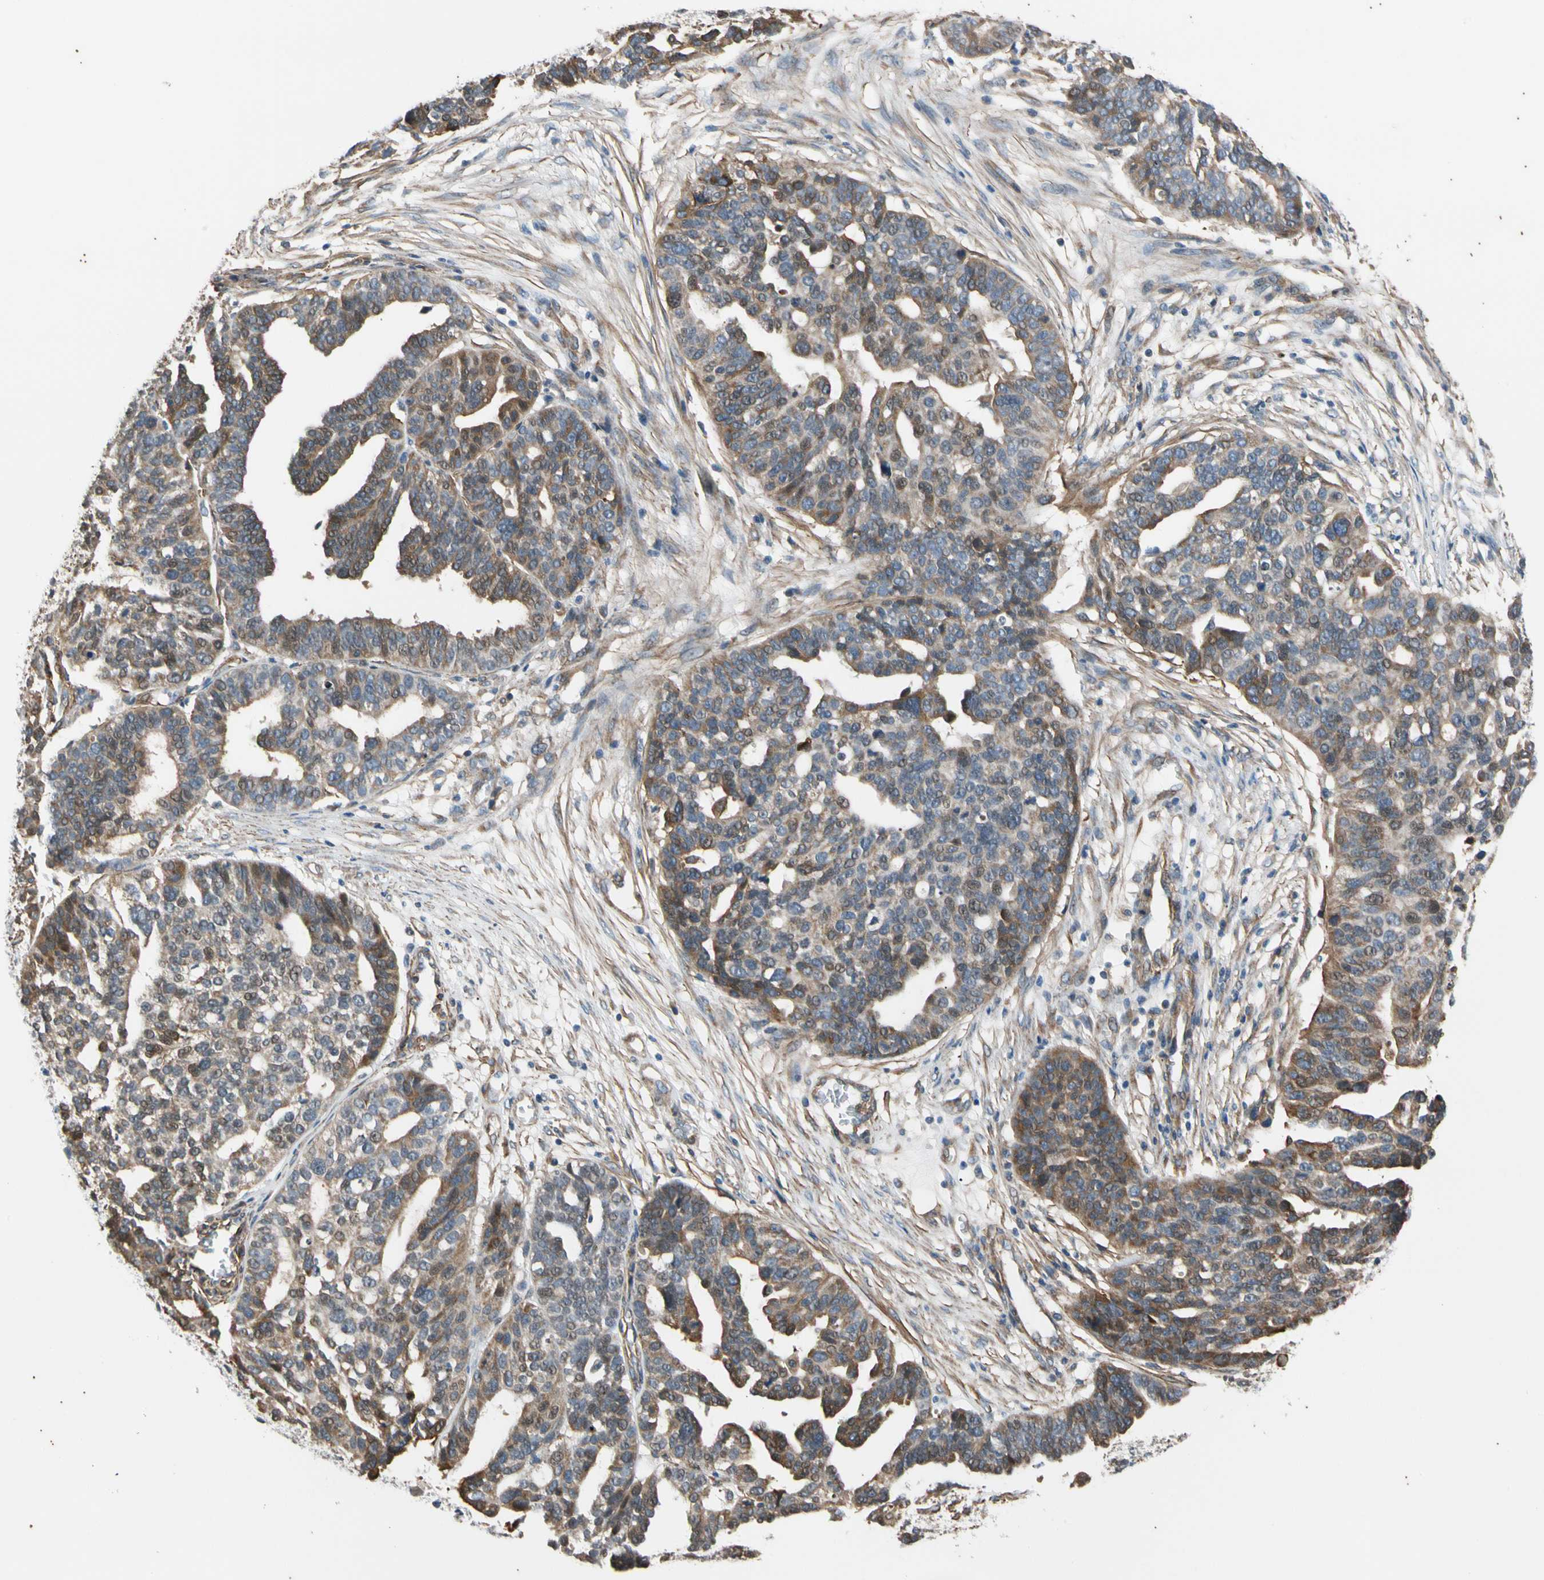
{"staining": {"intensity": "strong", "quantity": ">75%", "location": "cytoplasmic/membranous"}, "tissue": "ovarian cancer", "cell_type": "Tumor cells", "image_type": "cancer", "snomed": [{"axis": "morphology", "description": "Cystadenocarcinoma, serous, NOS"}, {"axis": "topography", "description": "Ovary"}], "caption": "This histopathology image exhibits ovarian serous cystadenocarcinoma stained with immunohistochemistry to label a protein in brown. The cytoplasmic/membranous of tumor cells show strong positivity for the protein. Nuclei are counter-stained blue.", "gene": "LIMK2", "patient": {"sex": "female", "age": 59}}